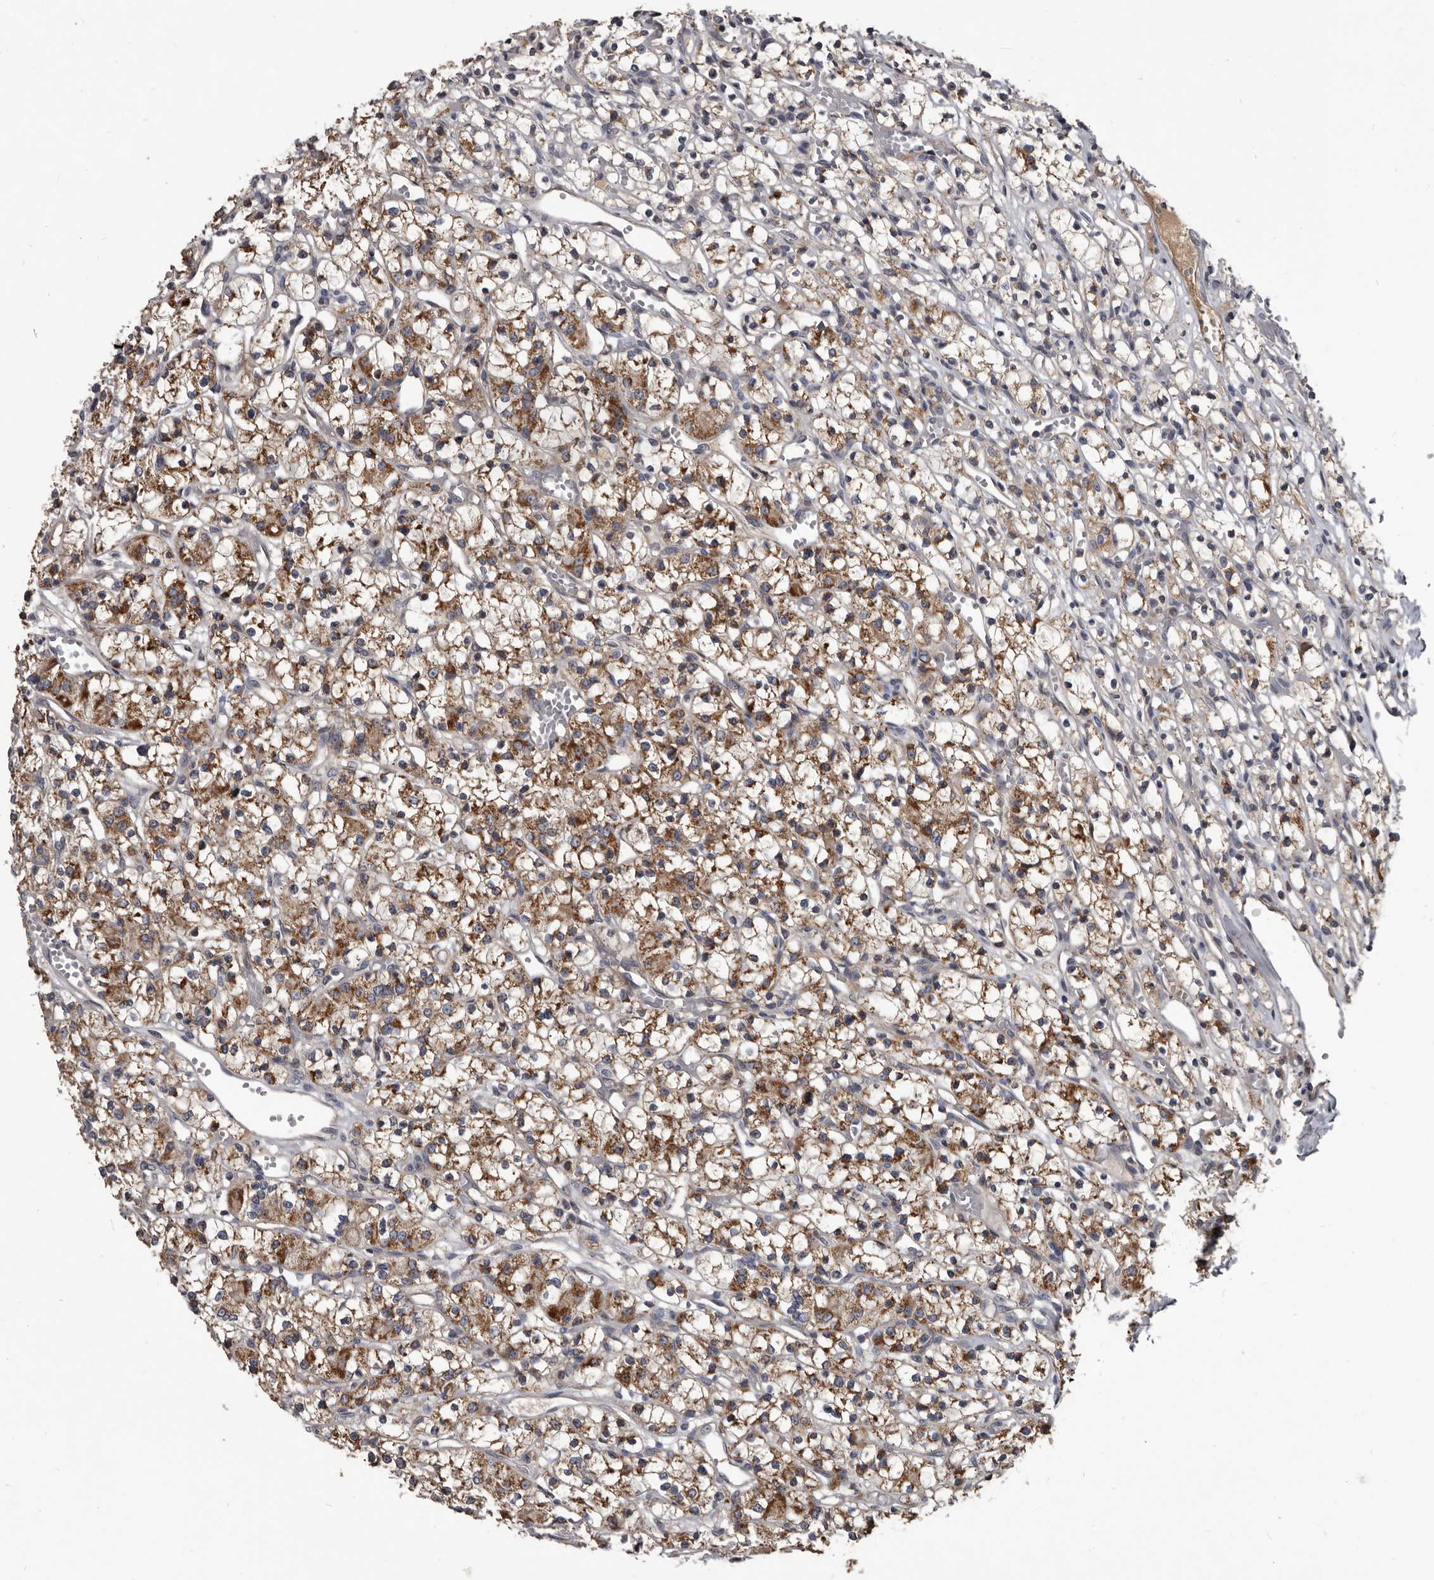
{"staining": {"intensity": "moderate", "quantity": ">75%", "location": "cytoplasmic/membranous"}, "tissue": "renal cancer", "cell_type": "Tumor cells", "image_type": "cancer", "snomed": [{"axis": "morphology", "description": "Adenocarcinoma, NOS"}, {"axis": "topography", "description": "Kidney"}], "caption": "Approximately >75% of tumor cells in human renal cancer (adenocarcinoma) demonstrate moderate cytoplasmic/membranous protein expression as visualized by brown immunohistochemical staining.", "gene": "ALDH5A1", "patient": {"sex": "female", "age": 59}}